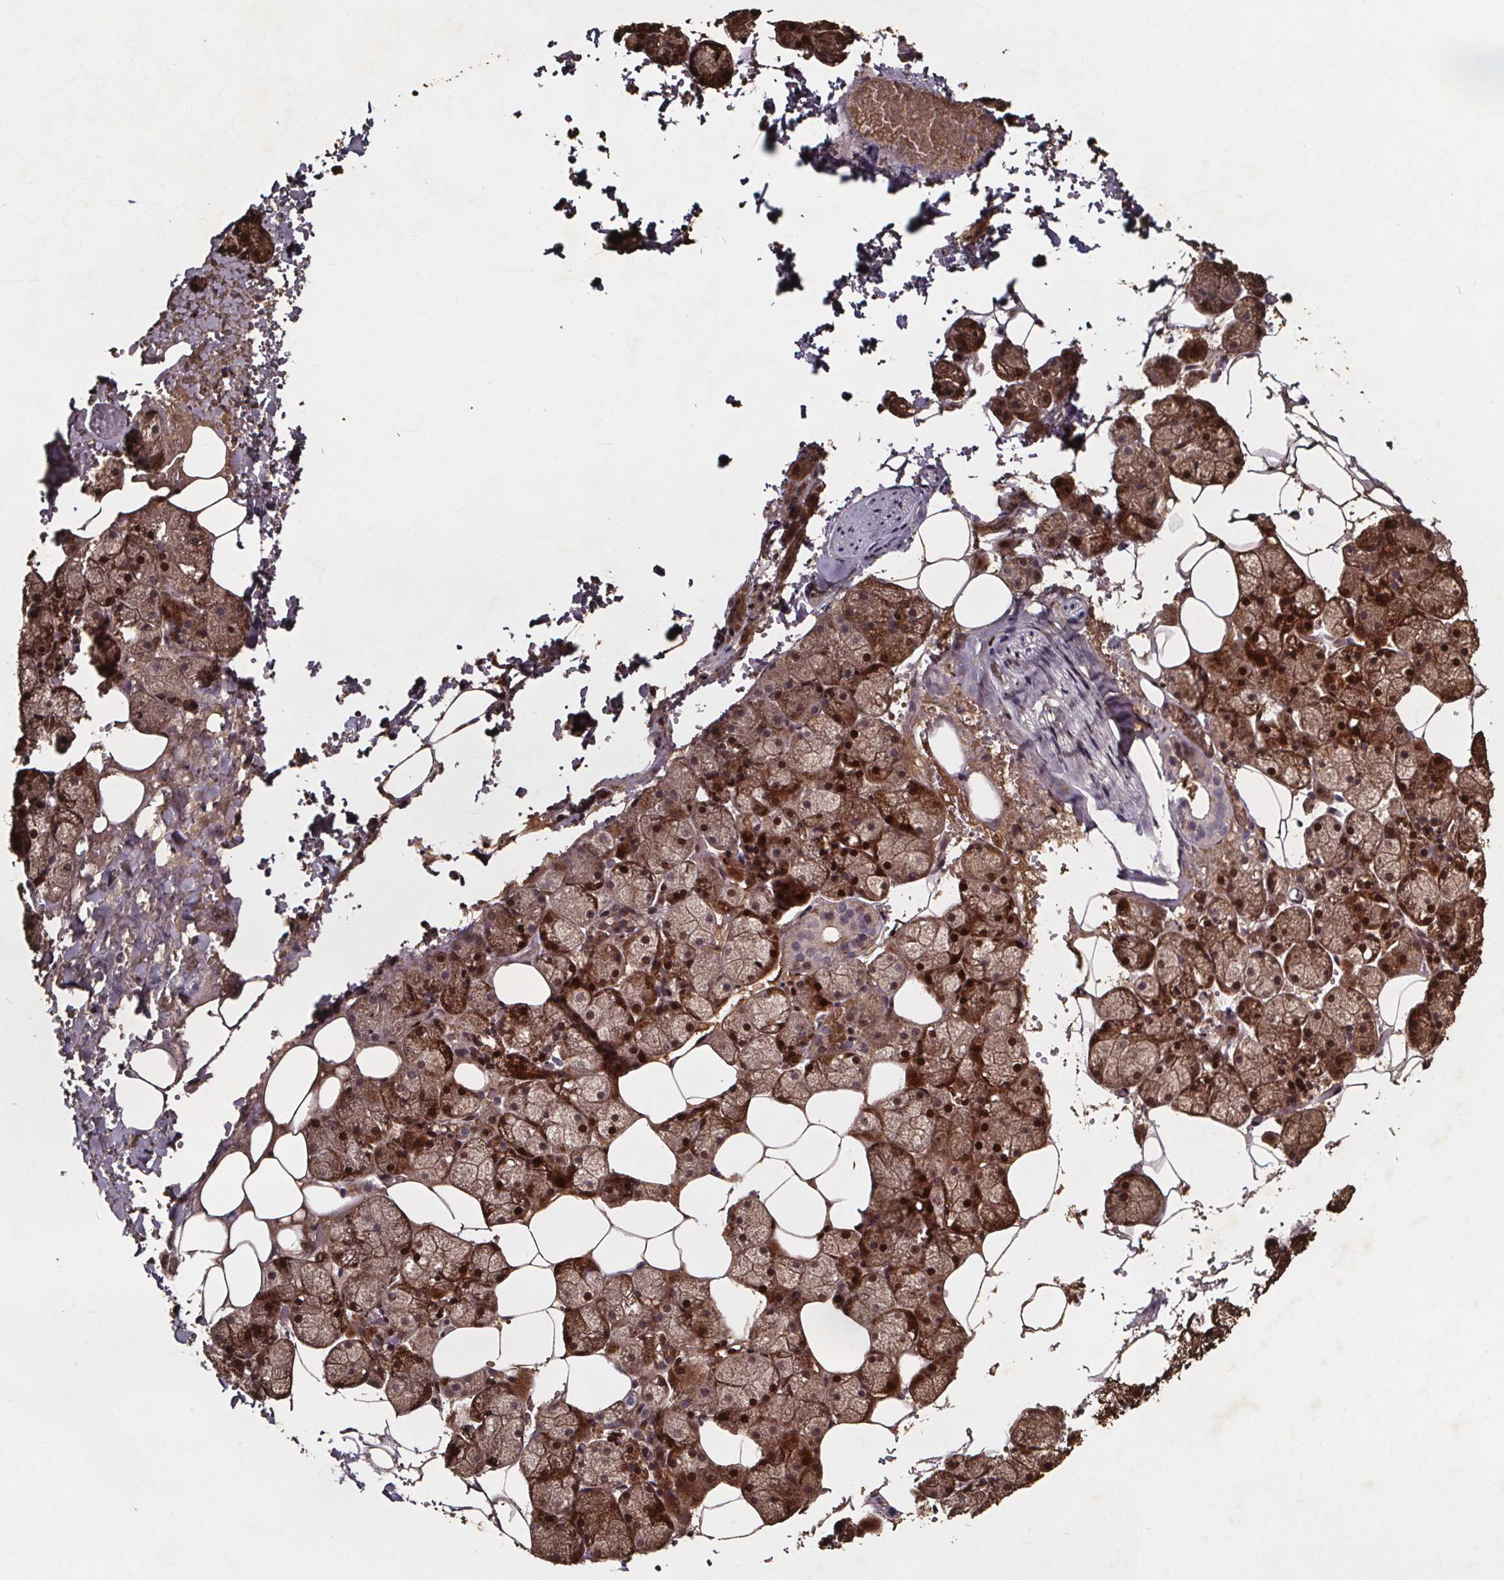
{"staining": {"intensity": "moderate", "quantity": "25%-75%", "location": "cytoplasmic/membranous,nuclear"}, "tissue": "salivary gland", "cell_type": "Glandular cells", "image_type": "normal", "snomed": [{"axis": "morphology", "description": "Normal tissue, NOS"}, {"axis": "topography", "description": "Salivary gland"}], "caption": "A high-resolution image shows IHC staining of normal salivary gland, which demonstrates moderate cytoplasmic/membranous,nuclear positivity in about 25%-75% of glandular cells.", "gene": "NPHP4", "patient": {"sex": "male", "age": 38}}